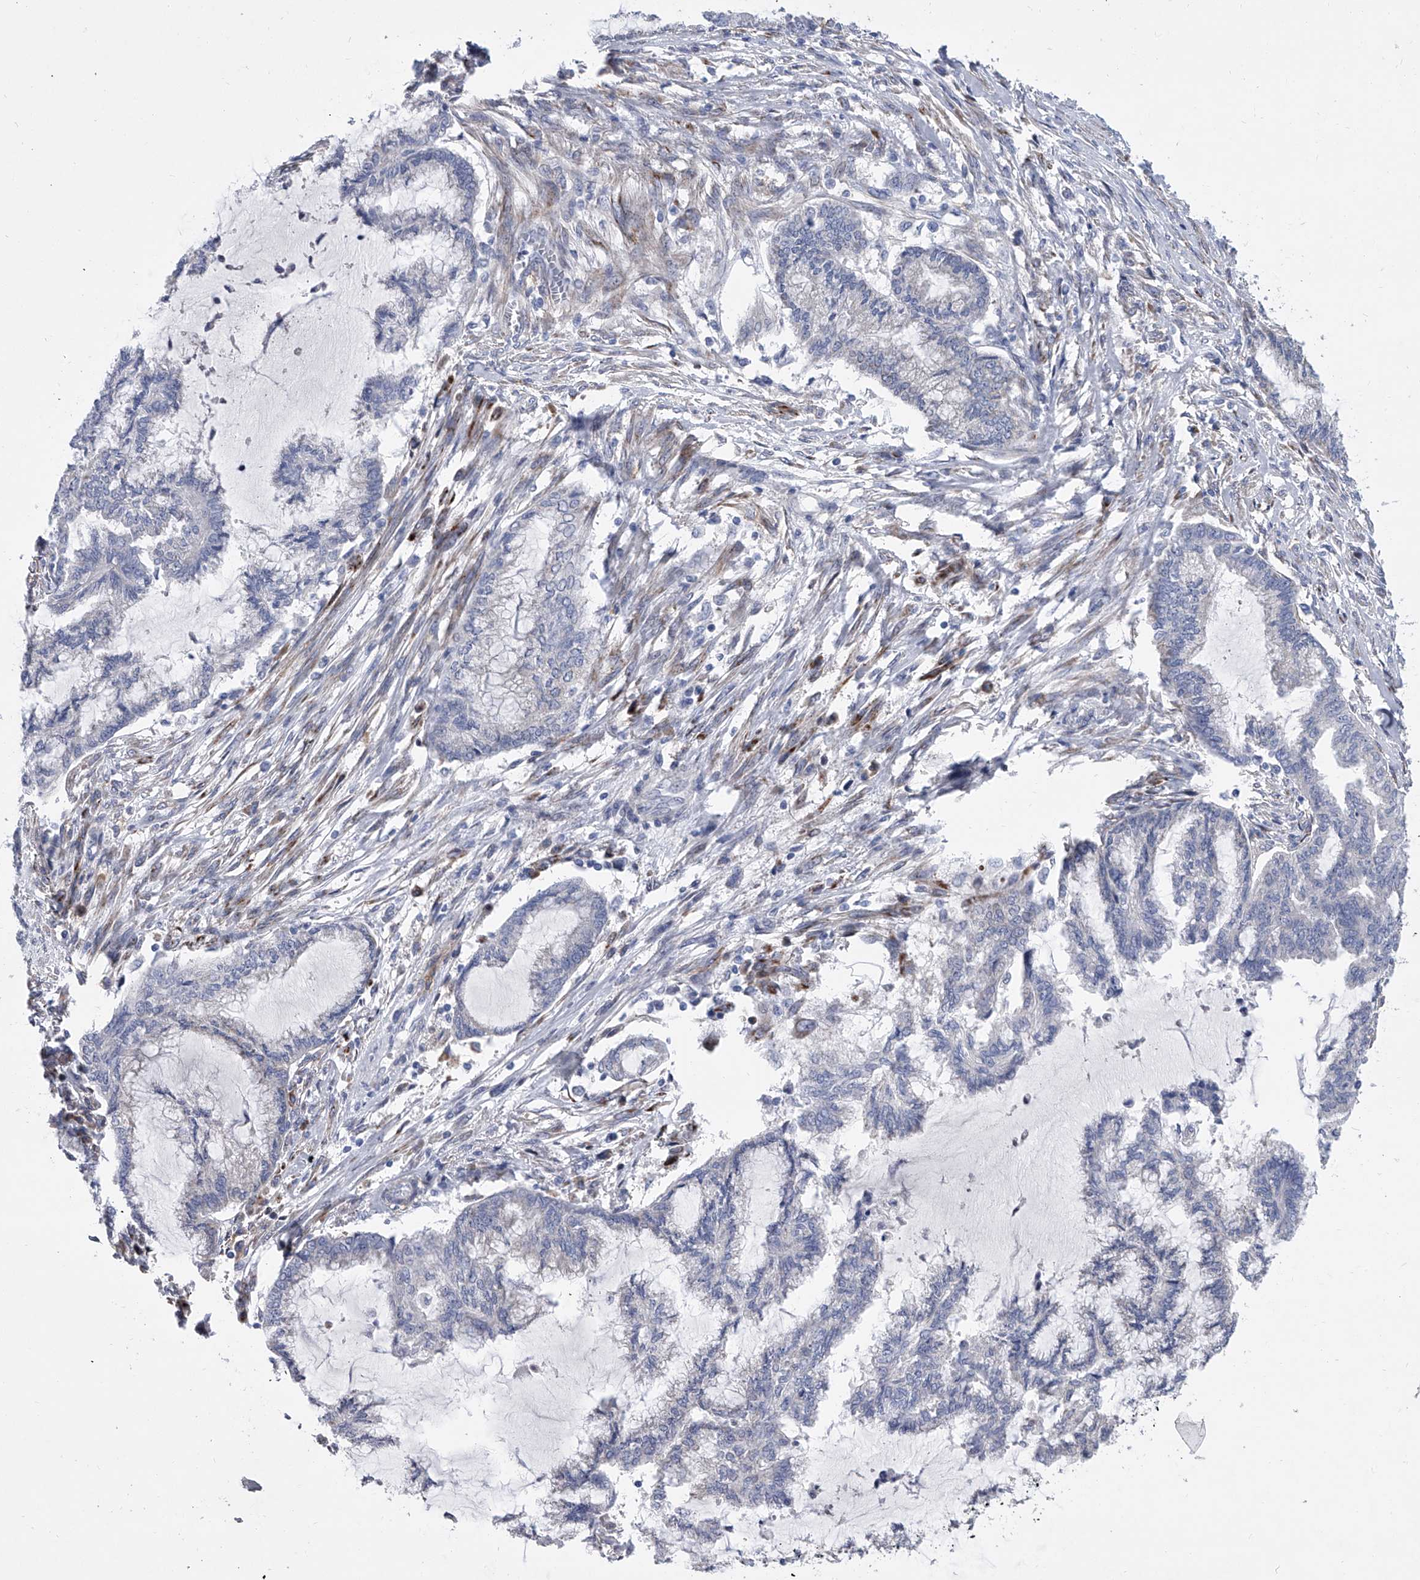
{"staining": {"intensity": "negative", "quantity": "none", "location": "none"}, "tissue": "endometrial cancer", "cell_type": "Tumor cells", "image_type": "cancer", "snomed": [{"axis": "morphology", "description": "Adenocarcinoma, NOS"}, {"axis": "topography", "description": "Endometrium"}], "caption": "Immunohistochemistry (IHC) photomicrograph of human adenocarcinoma (endometrial) stained for a protein (brown), which reveals no positivity in tumor cells. (Brightfield microscopy of DAB immunohistochemistry (IHC) at high magnification).", "gene": "ALG14", "patient": {"sex": "female", "age": 86}}